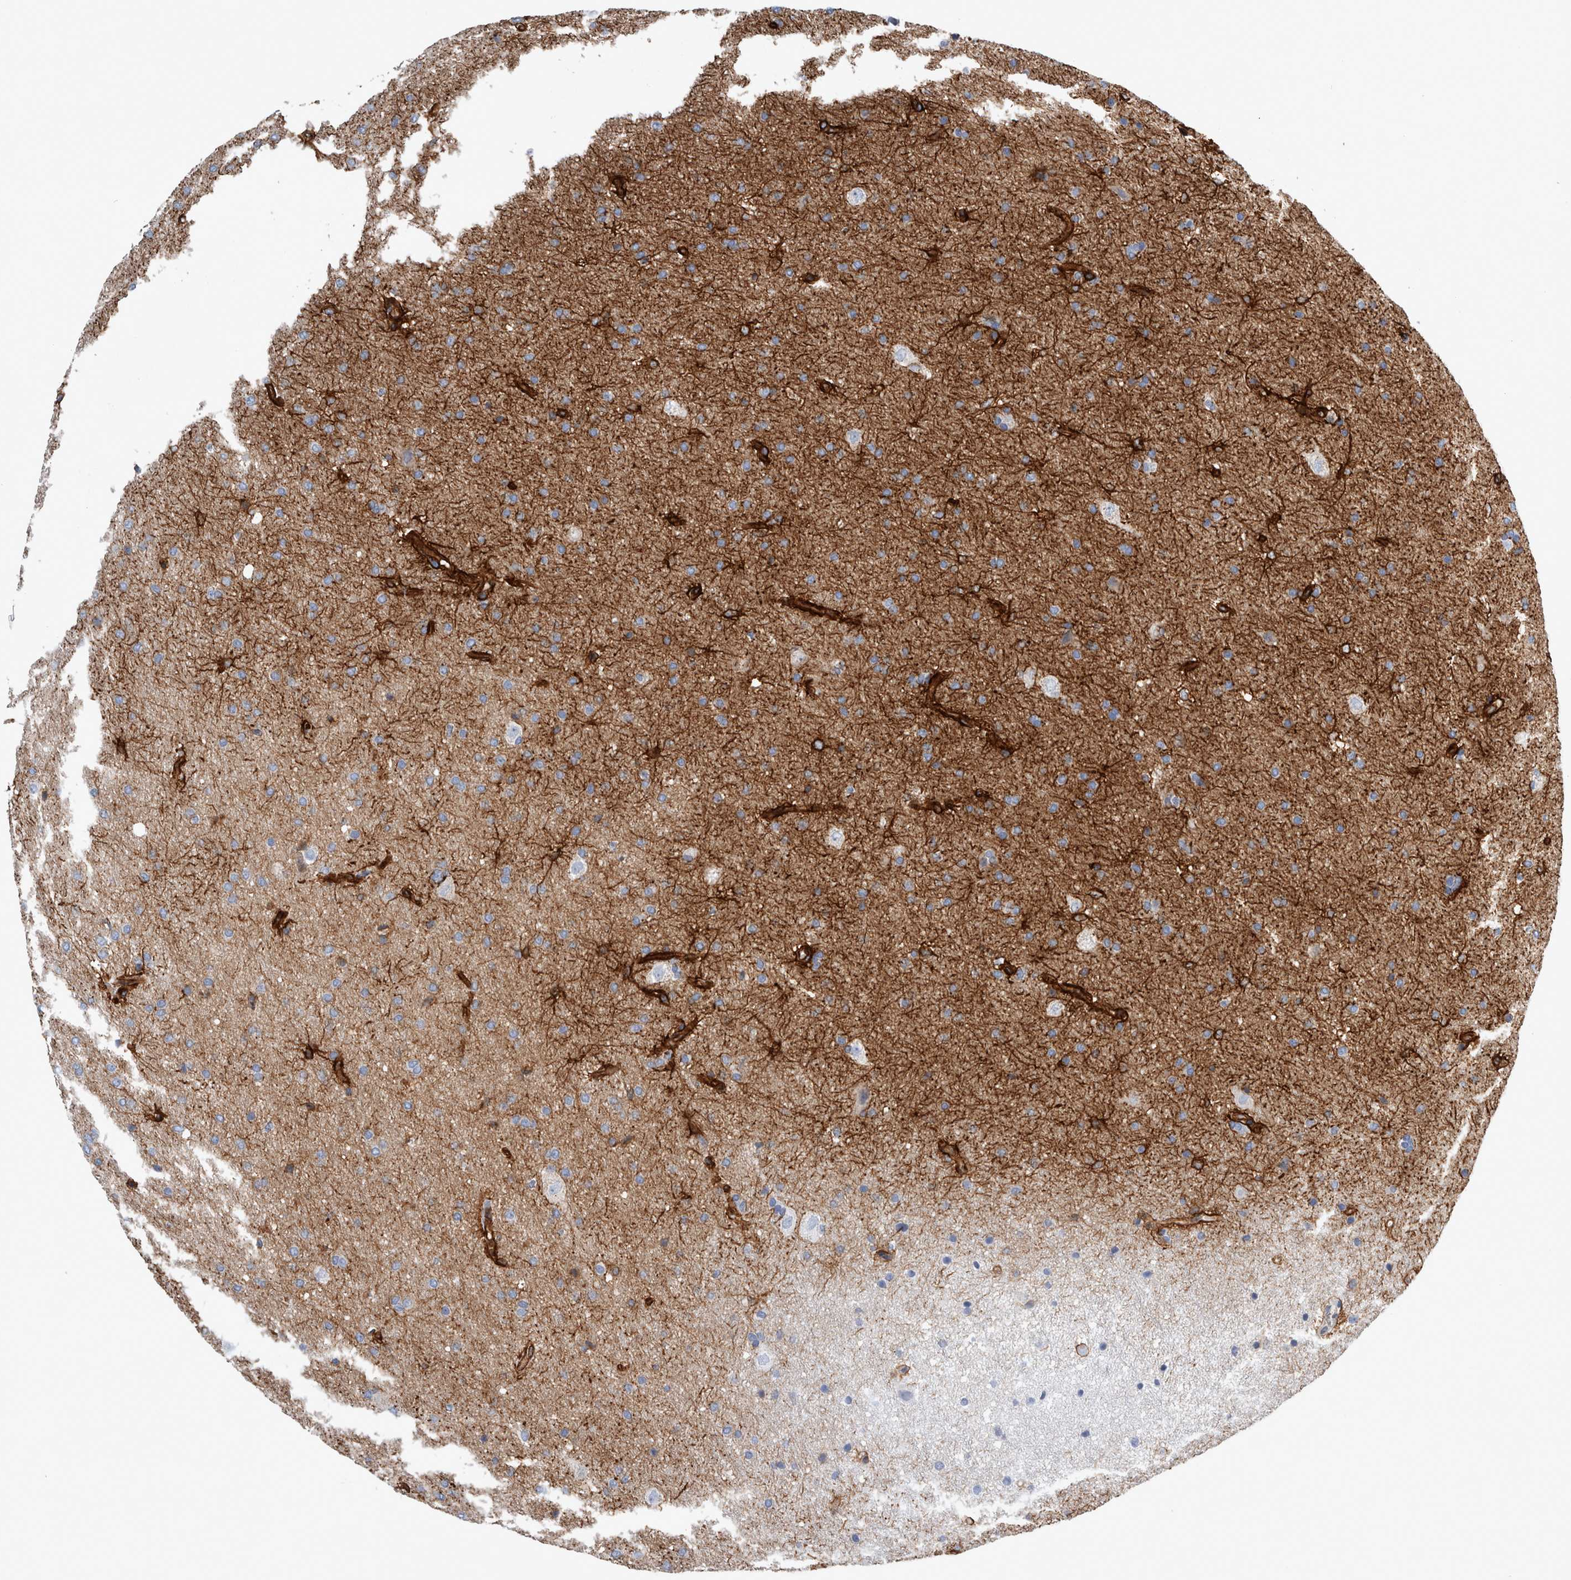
{"staining": {"intensity": "weak", "quantity": "25%-75%", "location": "cytoplasmic/membranous"}, "tissue": "glioma", "cell_type": "Tumor cells", "image_type": "cancer", "snomed": [{"axis": "morphology", "description": "Glioma, malignant, Low grade"}, {"axis": "topography", "description": "Brain"}], "caption": "An image of glioma stained for a protein exhibits weak cytoplasmic/membranous brown staining in tumor cells. Using DAB (brown) and hematoxylin (blue) stains, captured at high magnification using brightfield microscopy.", "gene": "PLEC", "patient": {"sex": "female", "age": 37}}